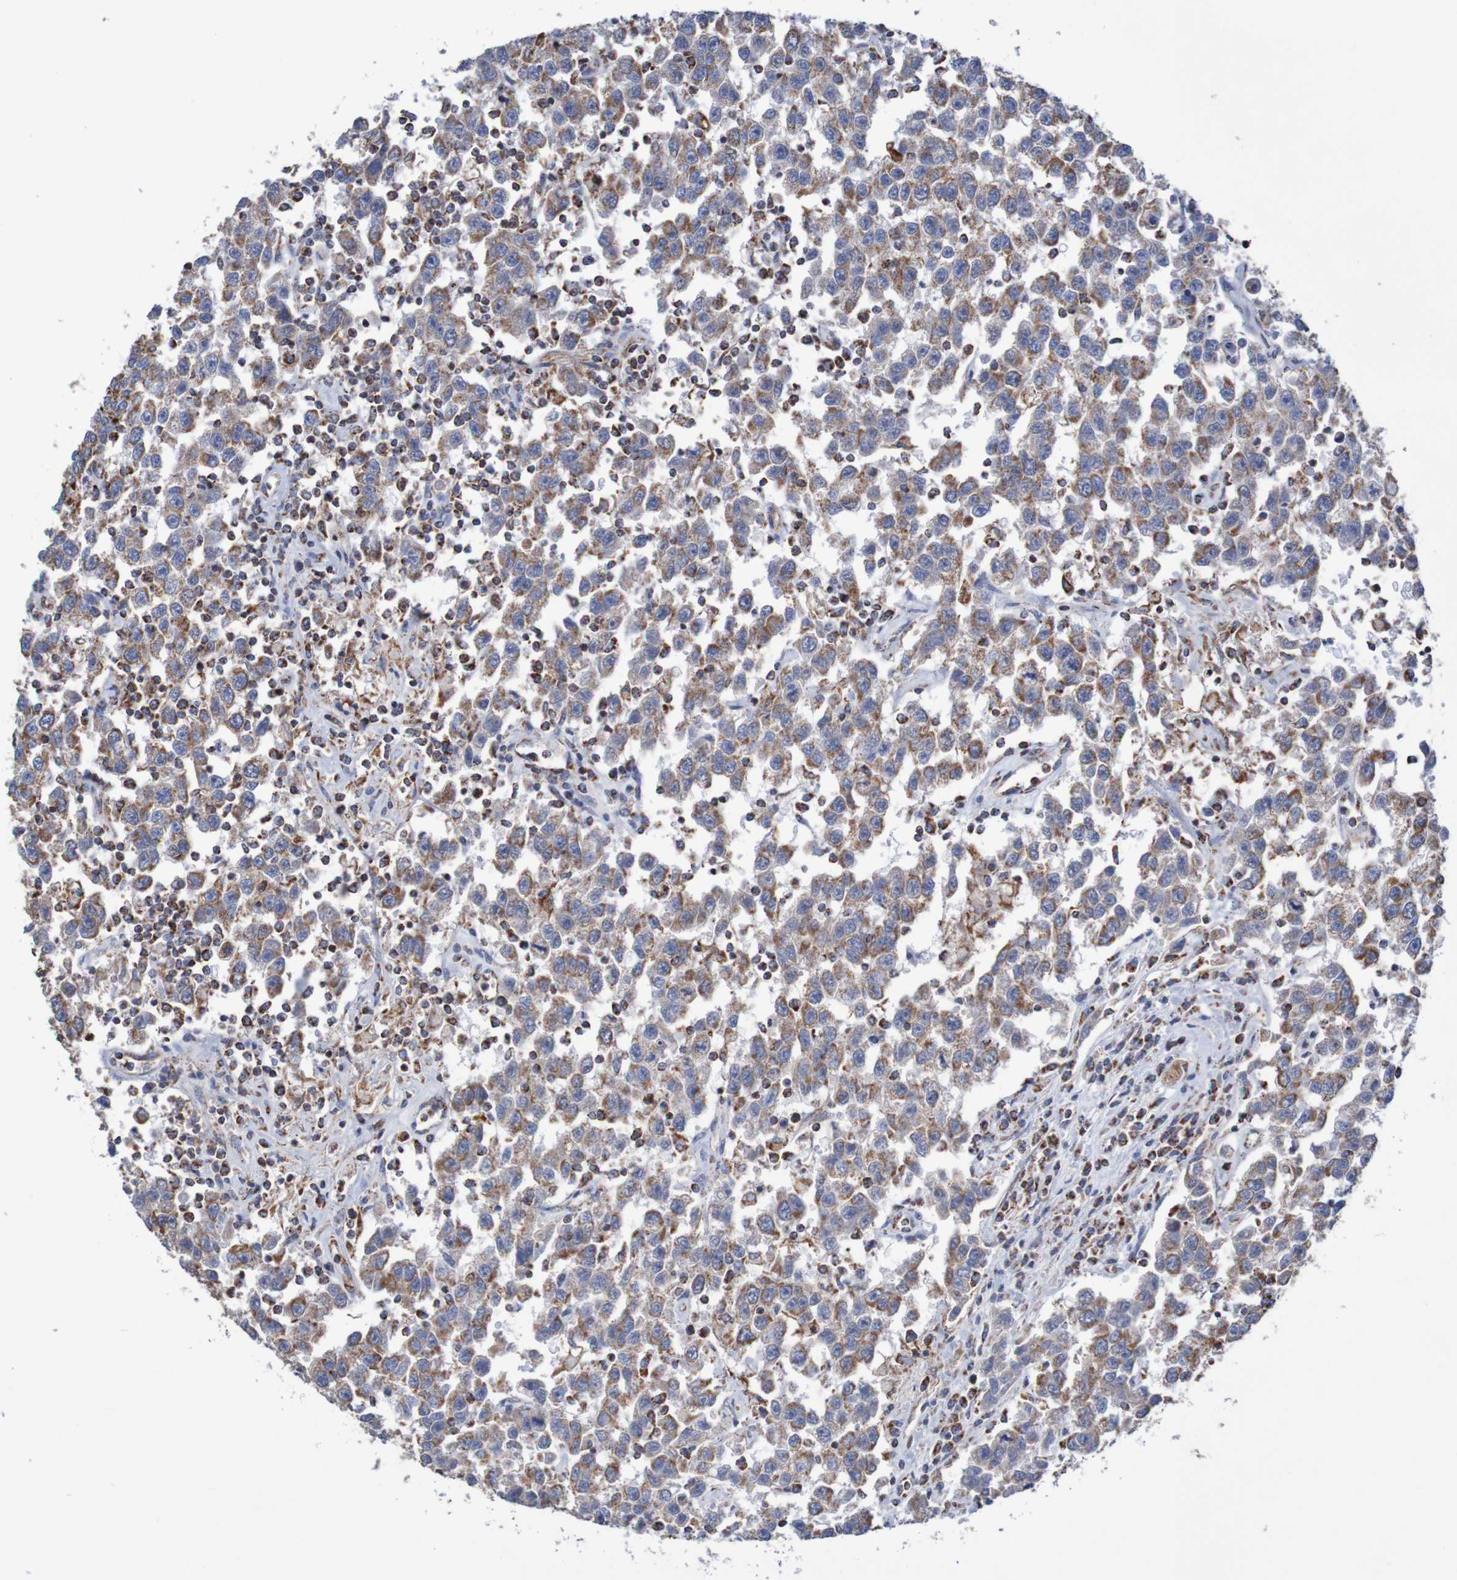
{"staining": {"intensity": "moderate", "quantity": ">75%", "location": "cytoplasmic/membranous"}, "tissue": "testis cancer", "cell_type": "Tumor cells", "image_type": "cancer", "snomed": [{"axis": "morphology", "description": "Seminoma, NOS"}, {"axis": "topography", "description": "Testis"}], "caption": "IHC (DAB) staining of testis cancer (seminoma) demonstrates moderate cytoplasmic/membranous protein positivity in approximately >75% of tumor cells. (IHC, brightfield microscopy, high magnification).", "gene": "MMEL1", "patient": {"sex": "male", "age": 41}}